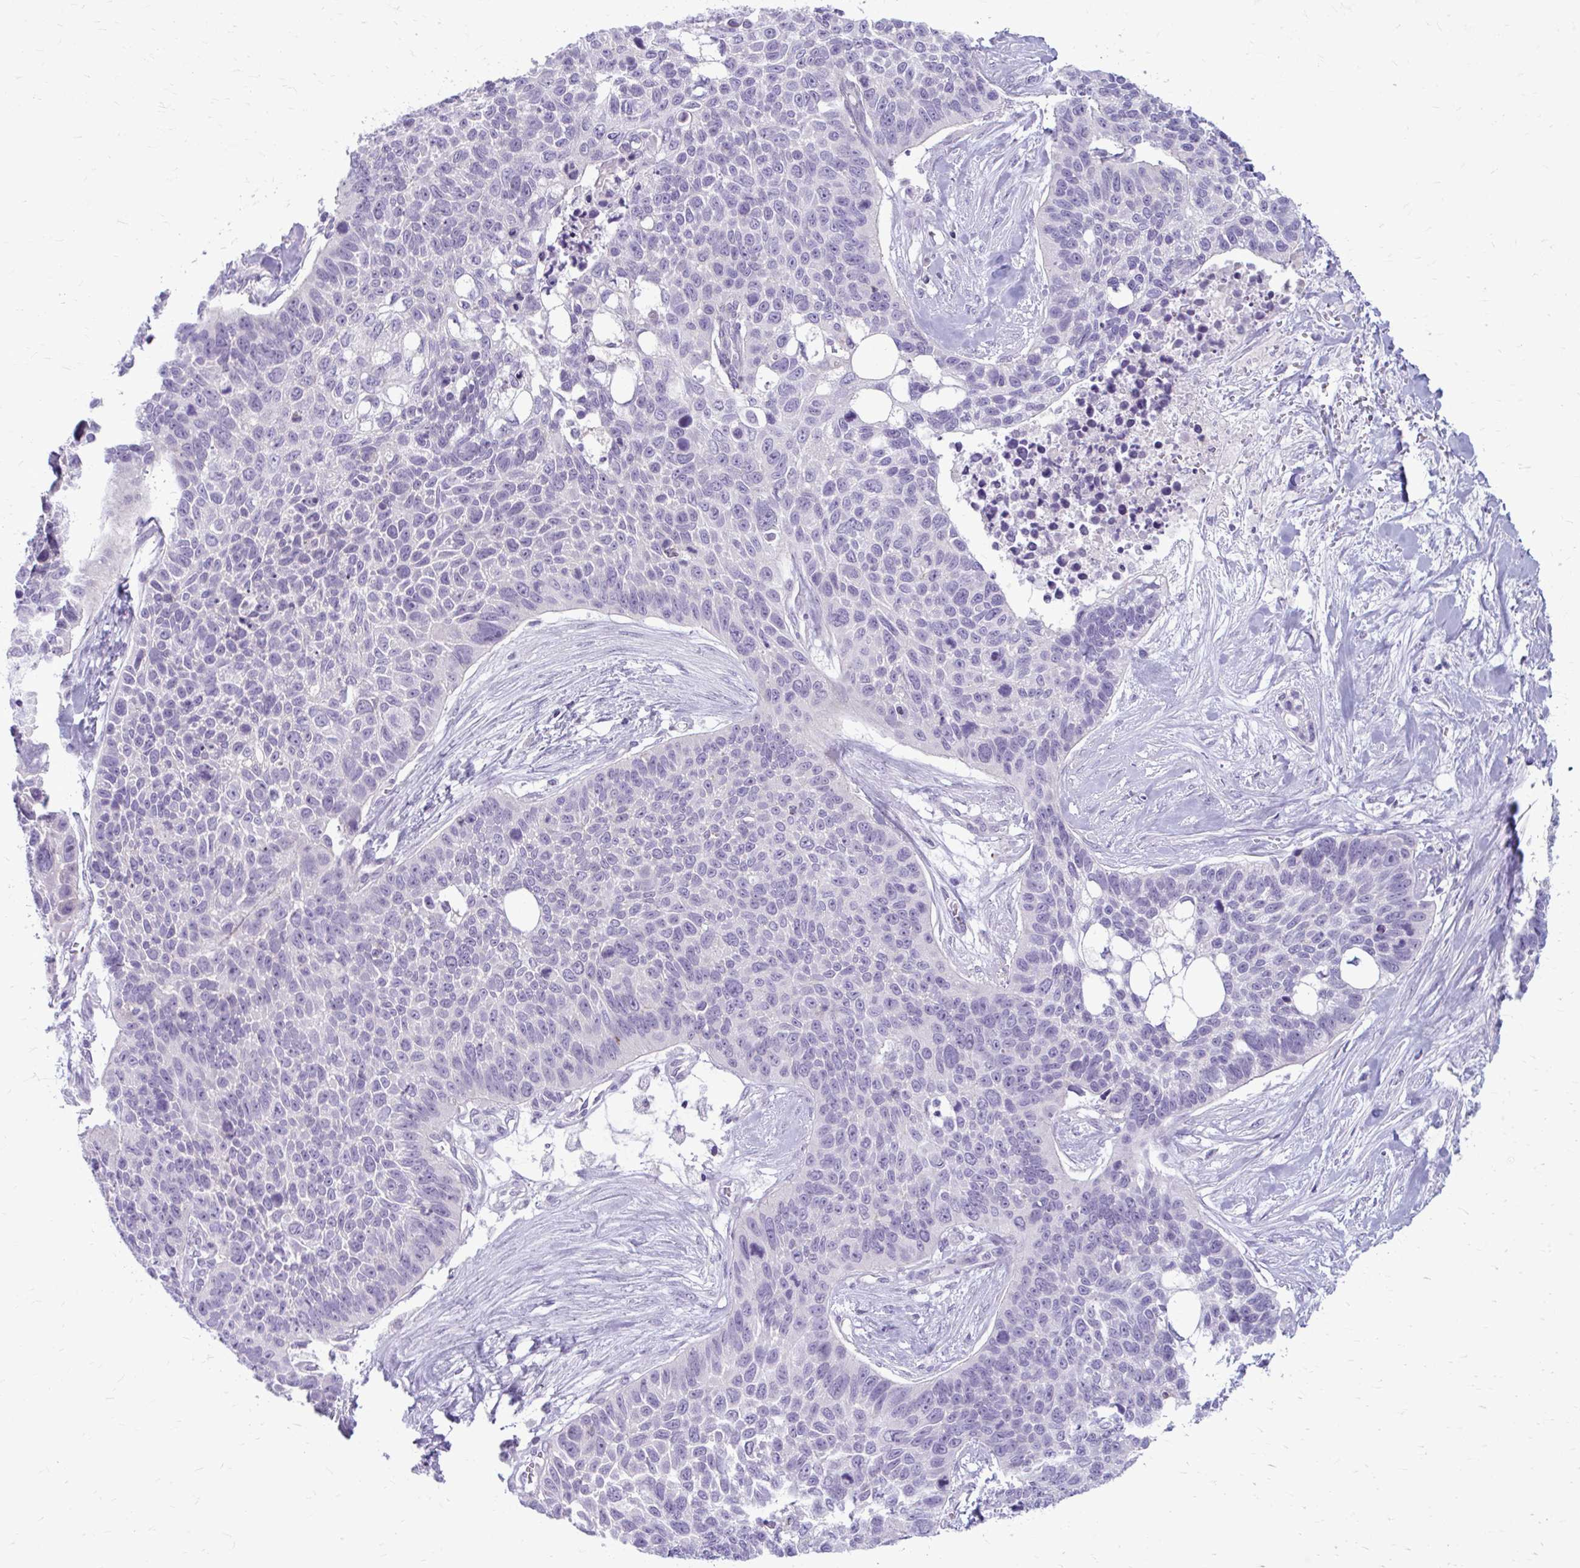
{"staining": {"intensity": "negative", "quantity": "none", "location": "none"}, "tissue": "lung cancer", "cell_type": "Tumor cells", "image_type": "cancer", "snomed": [{"axis": "morphology", "description": "Squamous cell carcinoma, NOS"}, {"axis": "topography", "description": "Lung"}], "caption": "IHC image of human squamous cell carcinoma (lung) stained for a protein (brown), which displays no expression in tumor cells.", "gene": "CHIA", "patient": {"sex": "male", "age": 62}}